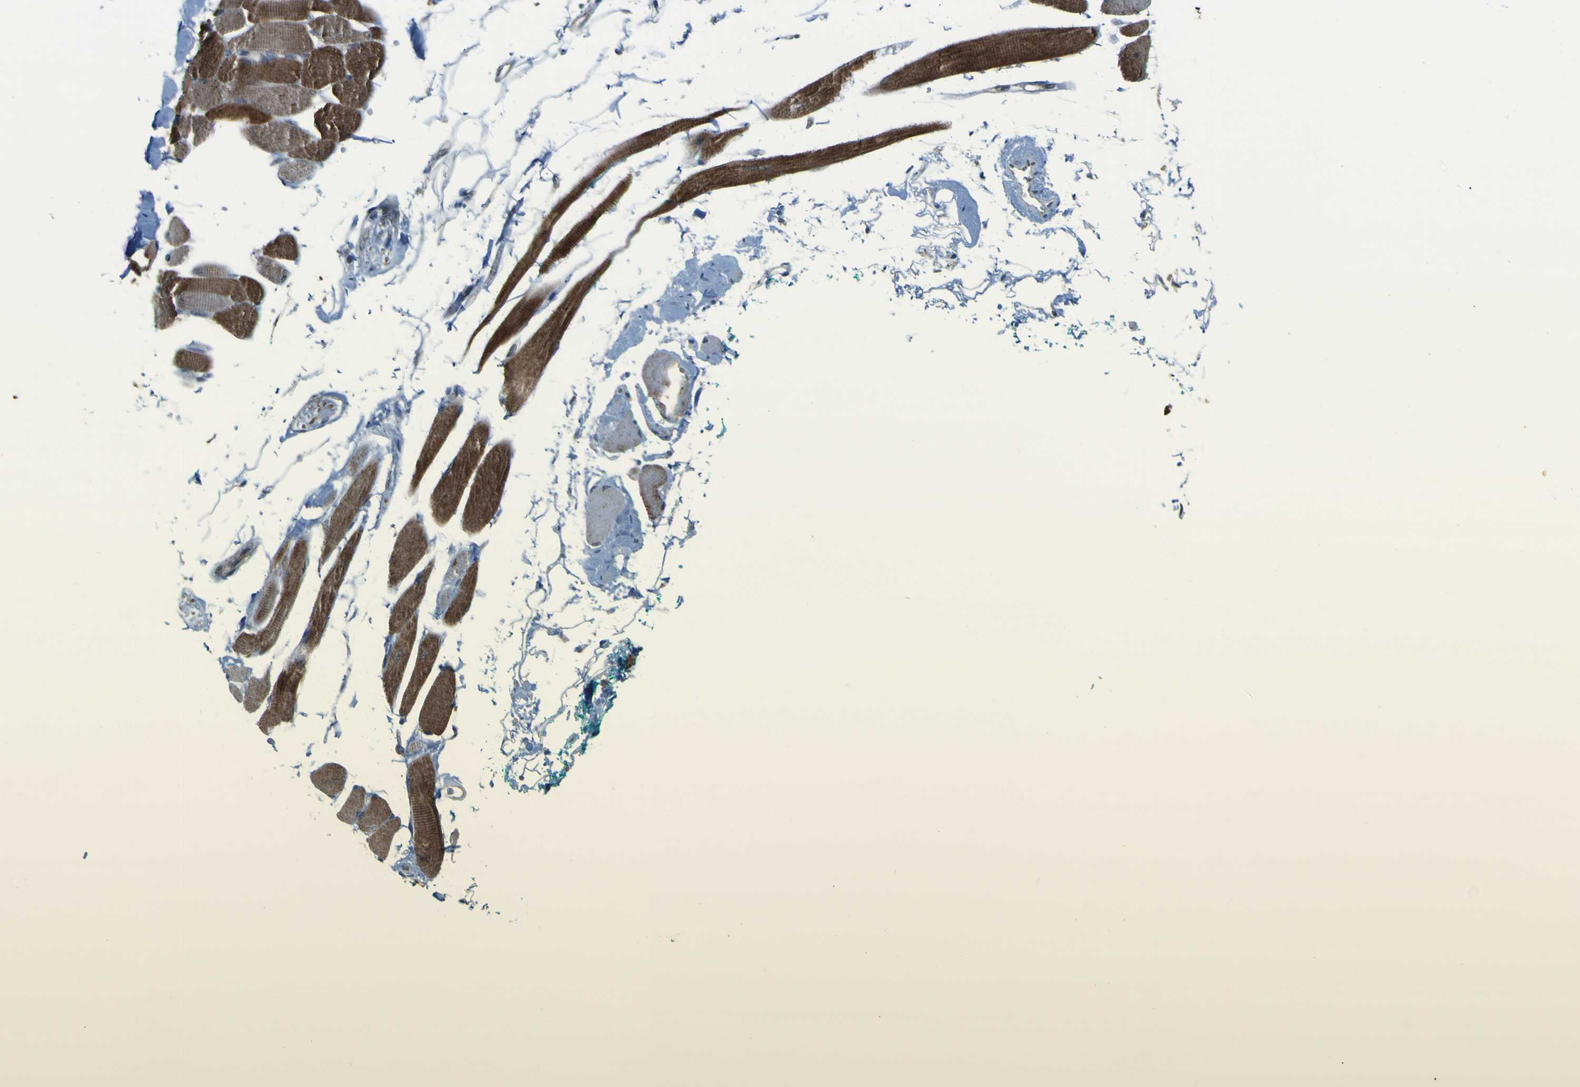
{"staining": {"intensity": "strong", "quantity": ">75%", "location": "cytoplasmic/membranous"}, "tissue": "skeletal muscle", "cell_type": "Myocytes", "image_type": "normal", "snomed": [{"axis": "morphology", "description": "Normal tissue, NOS"}, {"axis": "topography", "description": "Skeletal muscle"}, {"axis": "topography", "description": "Oral tissue"}, {"axis": "topography", "description": "Peripheral nerve tissue"}], "caption": "Immunohistochemistry image of normal skeletal muscle stained for a protein (brown), which displays high levels of strong cytoplasmic/membranous staining in about >75% of myocytes.", "gene": "ACBD5", "patient": {"sex": "female", "age": 84}}